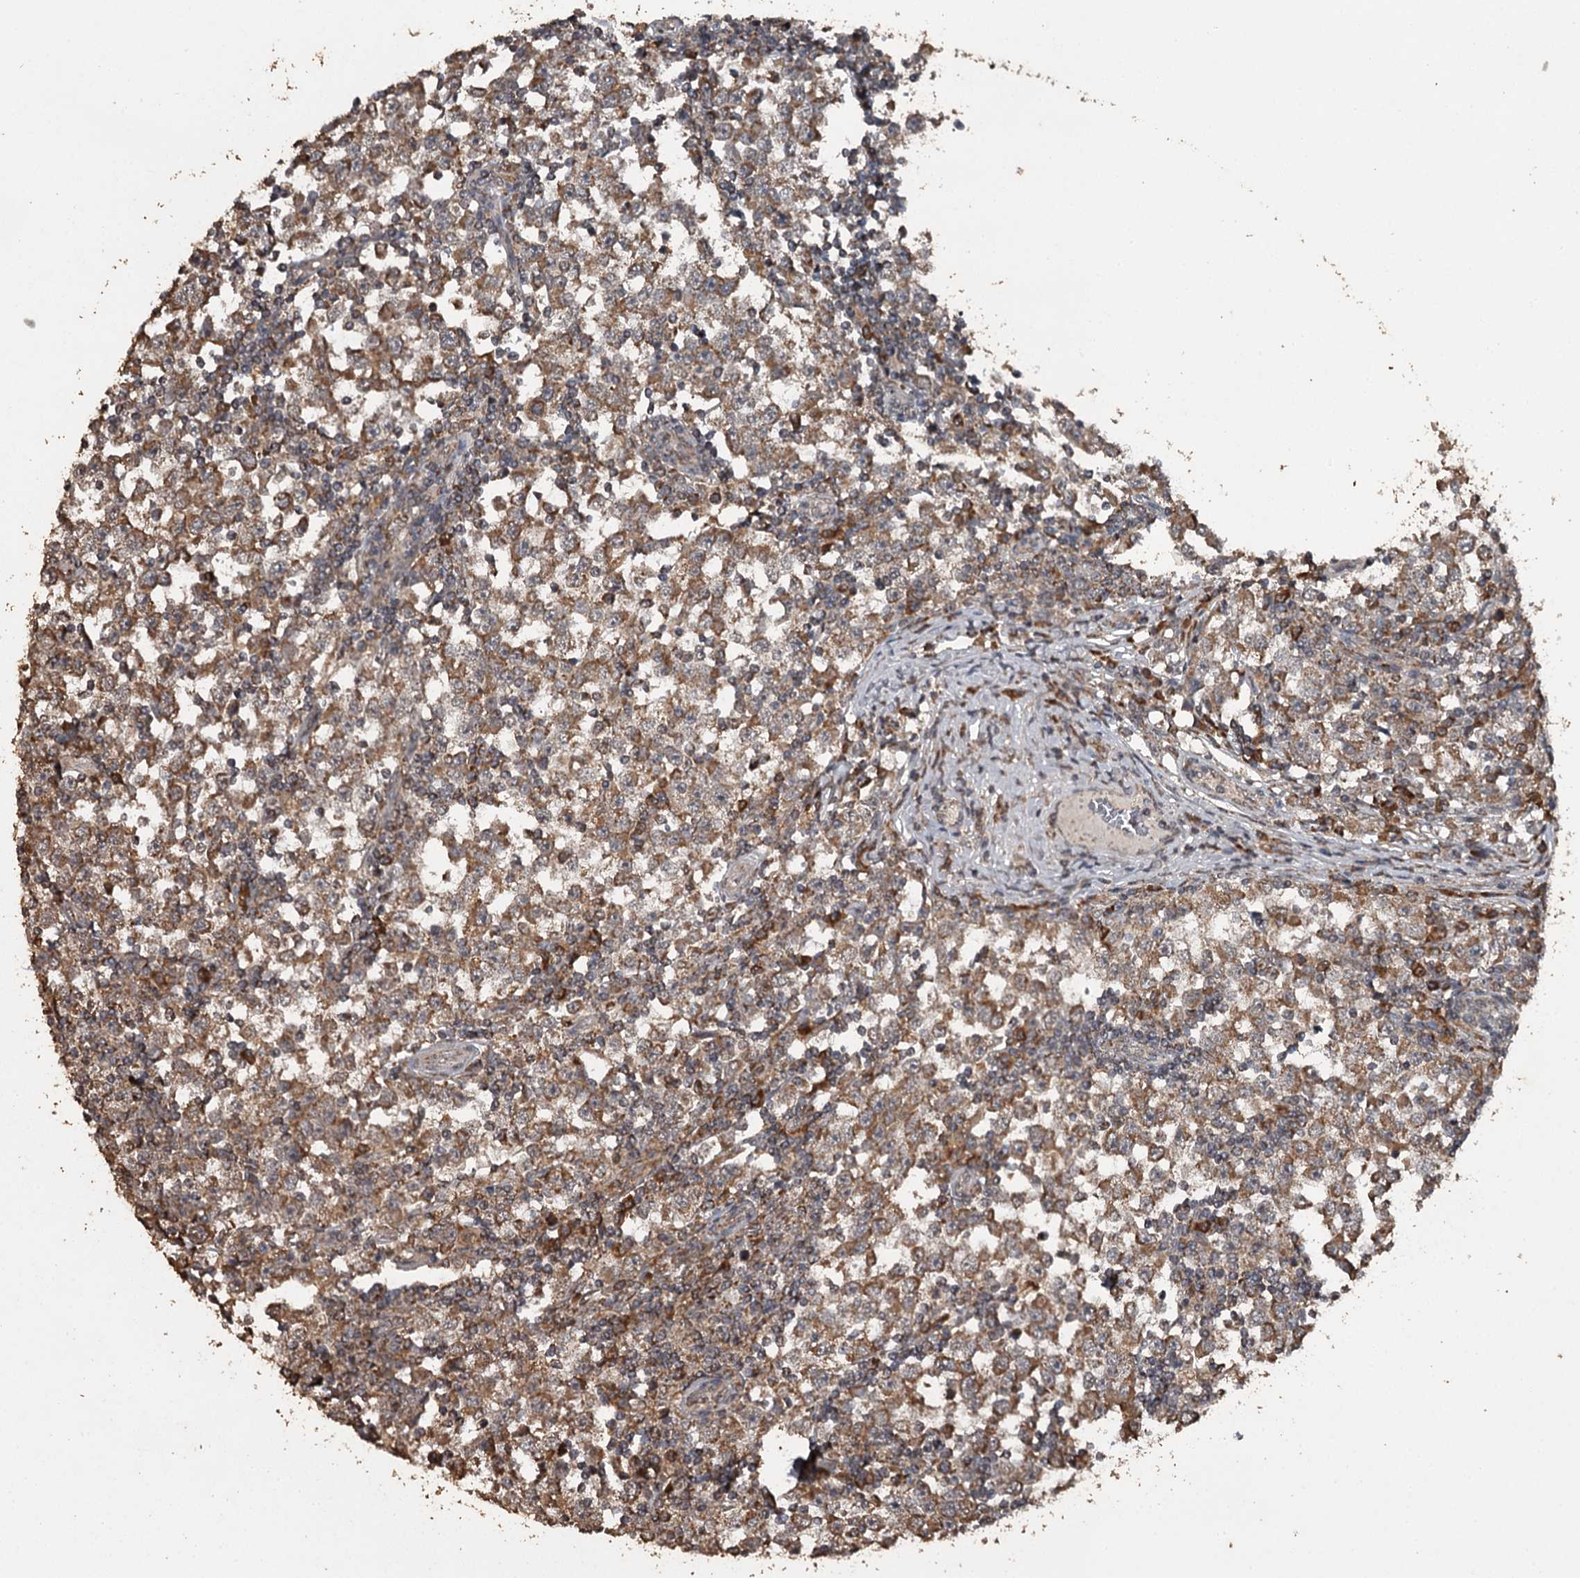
{"staining": {"intensity": "moderate", "quantity": ">75%", "location": "cytoplasmic/membranous"}, "tissue": "testis cancer", "cell_type": "Tumor cells", "image_type": "cancer", "snomed": [{"axis": "morphology", "description": "Seminoma, NOS"}, {"axis": "topography", "description": "Testis"}], "caption": "Human seminoma (testis) stained for a protein (brown) shows moderate cytoplasmic/membranous positive expression in approximately >75% of tumor cells.", "gene": "WIPI1", "patient": {"sex": "male", "age": 65}}